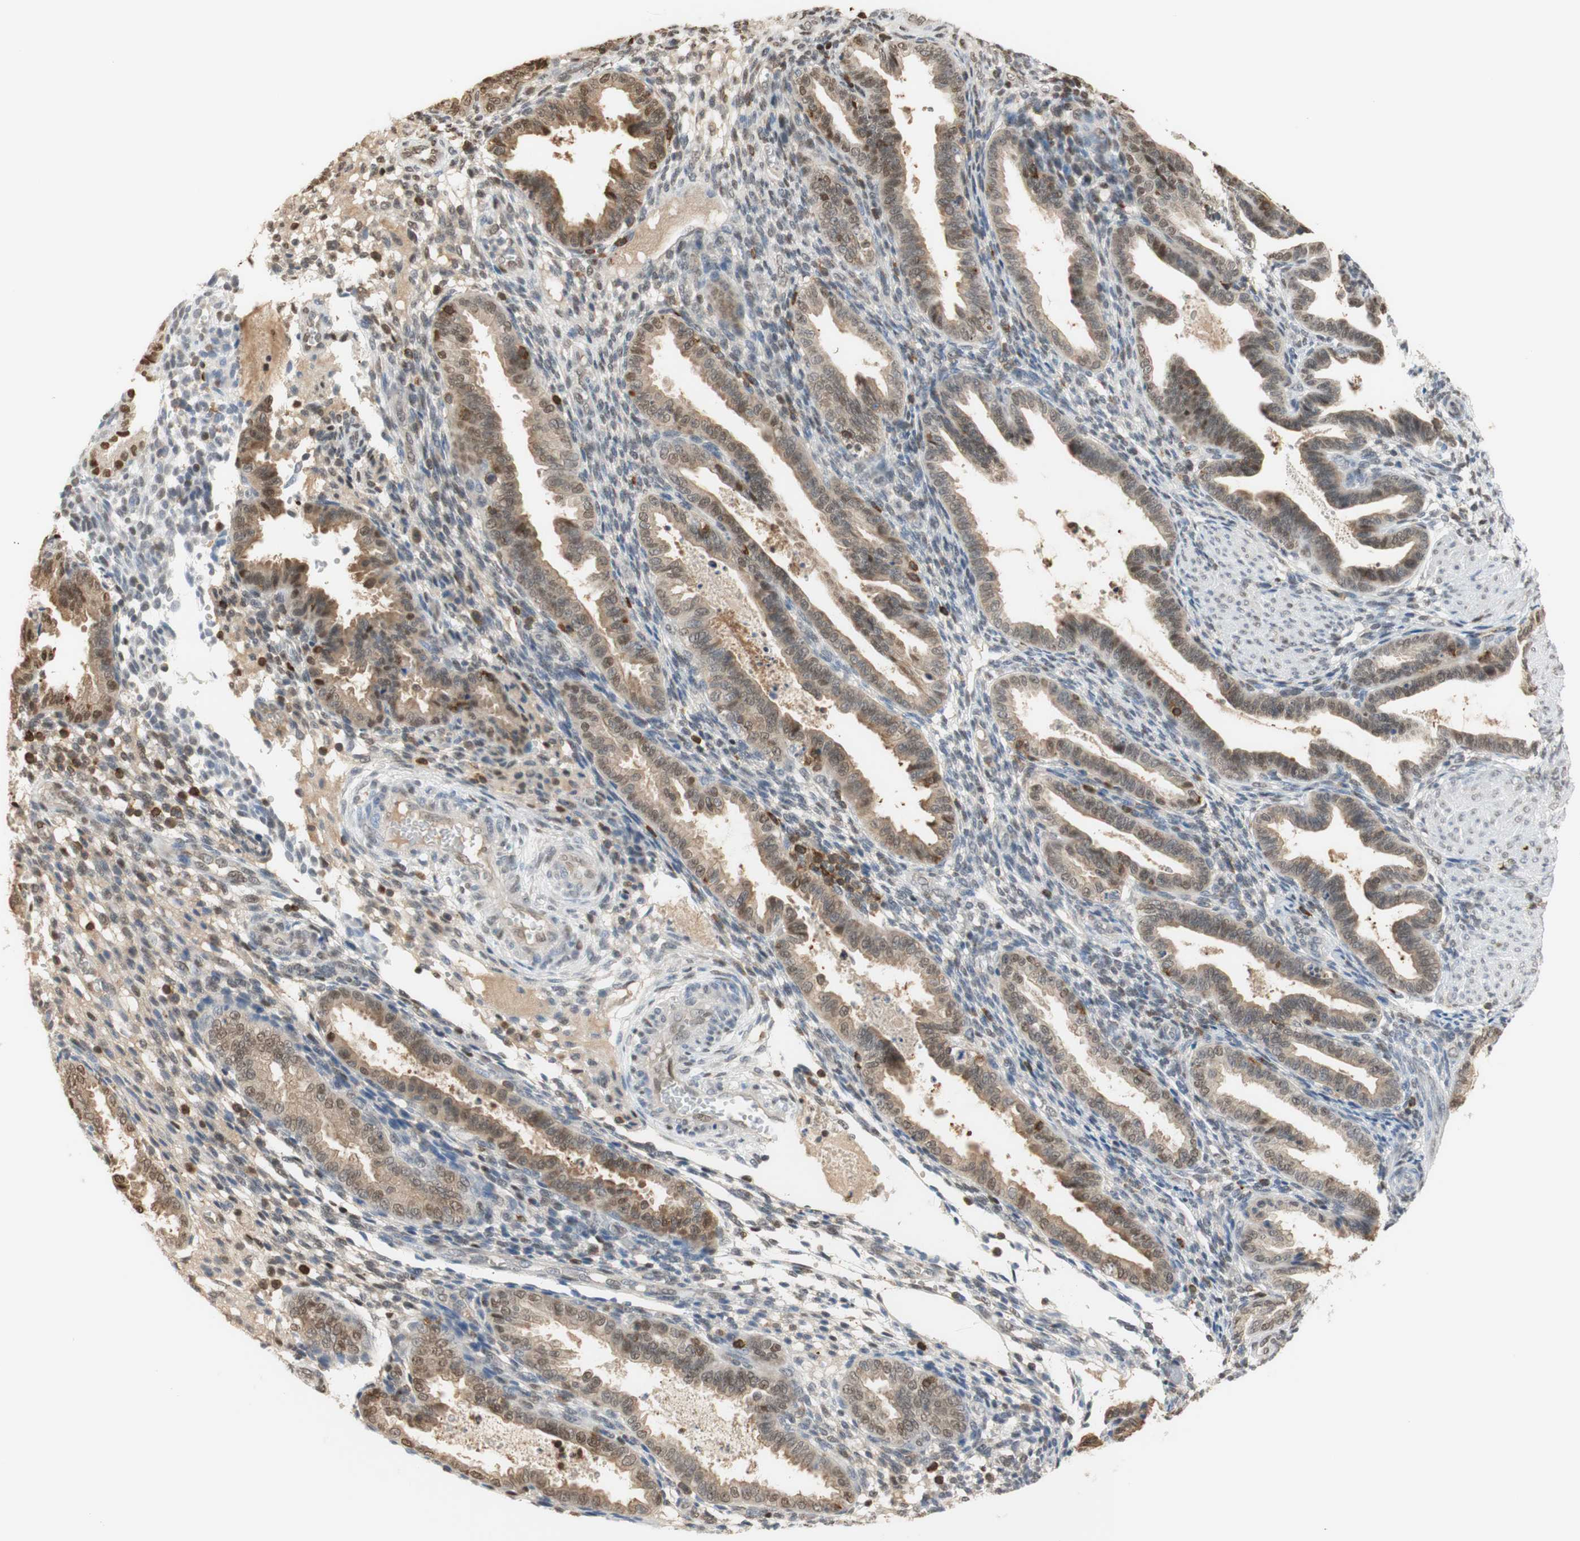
{"staining": {"intensity": "weak", "quantity": "25%-75%", "location": "cytoplasmic/membranous,nuclear"}, "tissue": "endometrium", "cell_type": "Cells in endometrial stroma", "image_type": "normal", "snomed": [{"axis": "morphology", "description": "Normal tissue, NOS"}, {"axis": "topography", "description": "Endometrium"}], "caption": "Immunohistochemical staining of unremarkable human endometrium reveals low levels of weak cytoplasmic/membranous,nuclear positivity in approximately 25%-75% of cells in endometrial stroma. (brown staining indicates protein expression, while blue staining denotes nuclei).", "gene": "NAP1L4", "patient": {"sex": "female", "age": 33}}